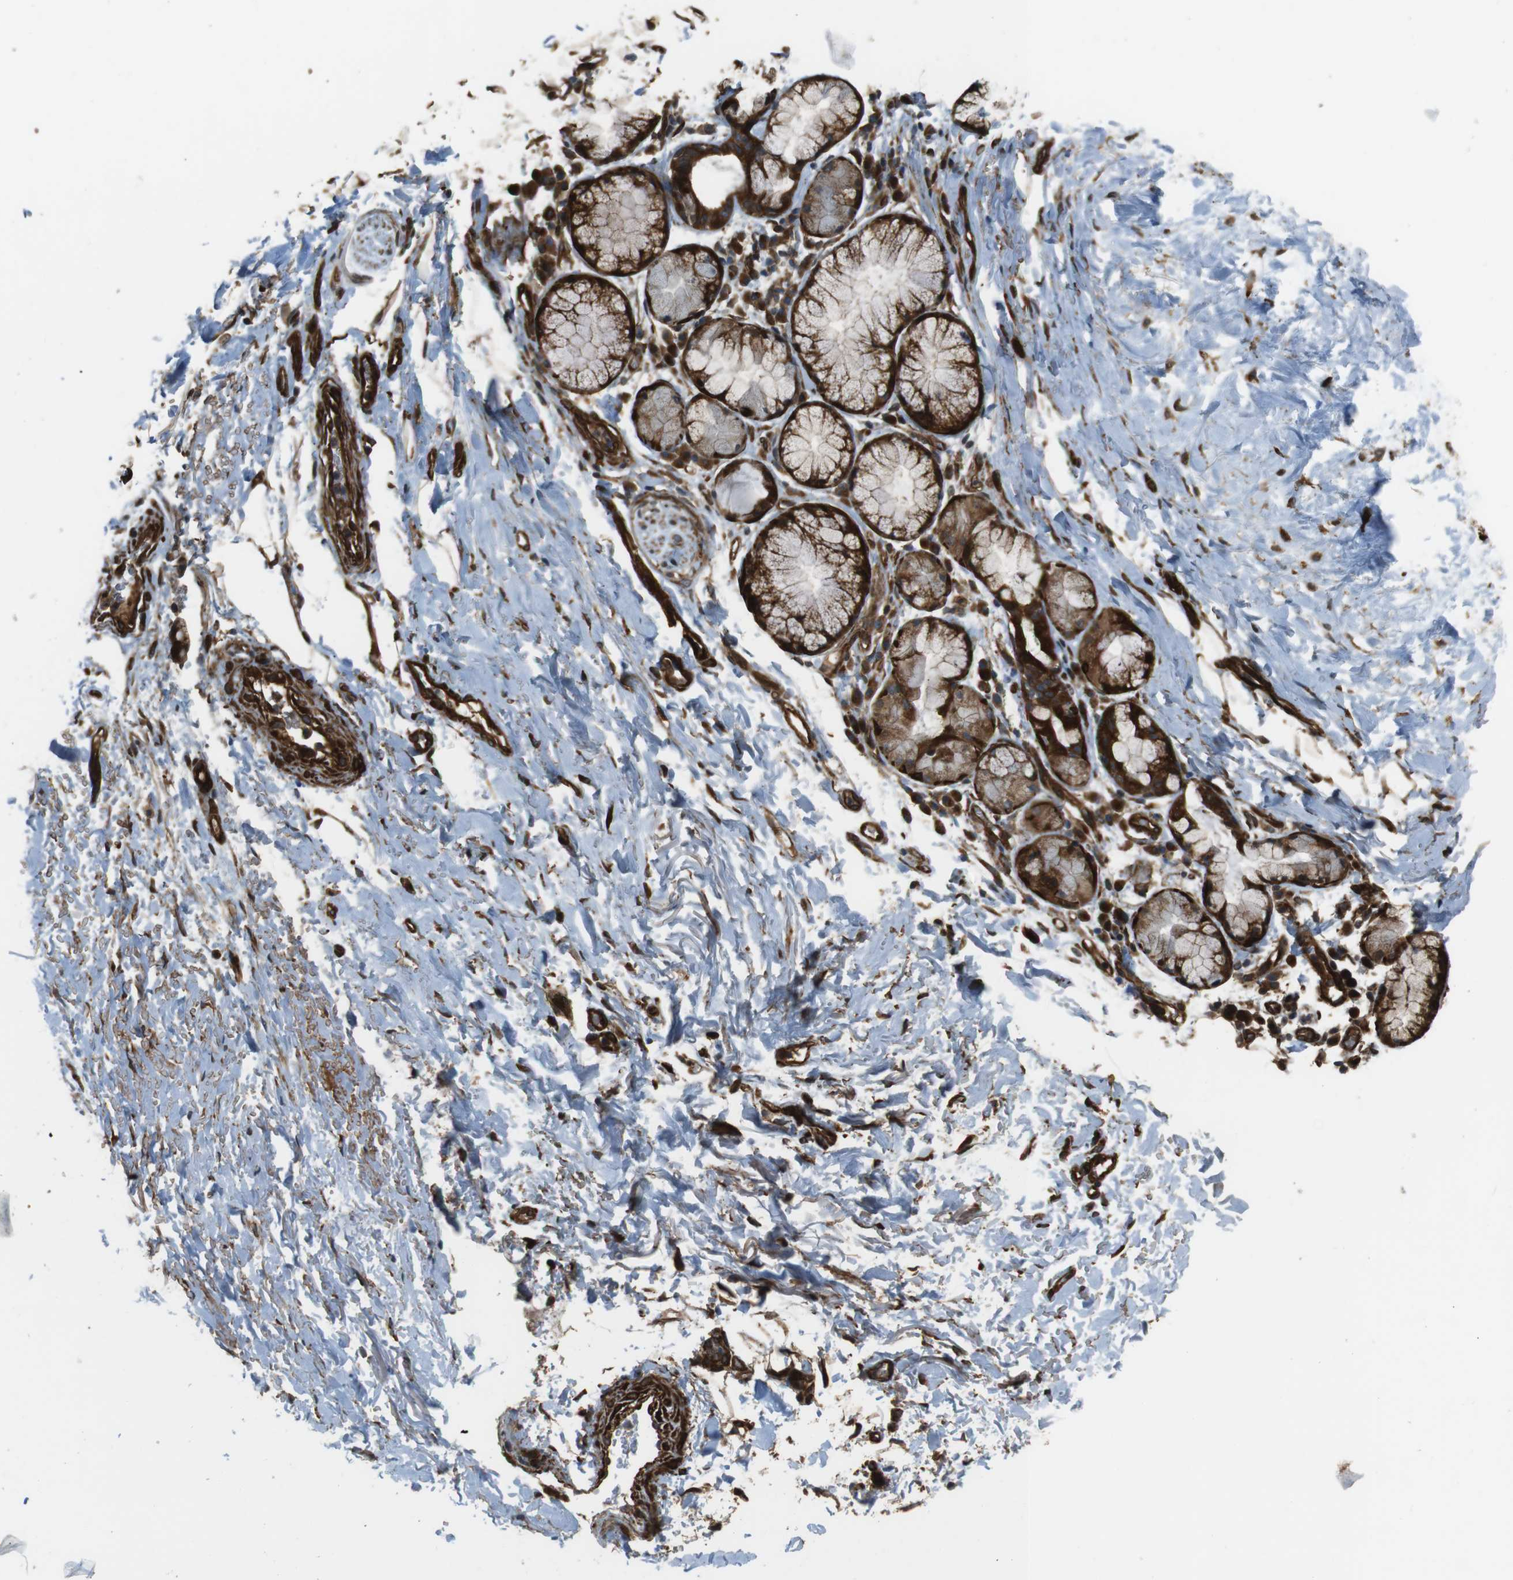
{"staining": {"intensity": "moderate", "quantity": ">75%", "location": "cytoplasmic/membranous"}, "tissue": "adipose tissue", "cell_type": "Adipocytes", "image_type": "normal", "snomed": [{"axis": "morphology", "description": "Normal tissue, NOS"}, {"axis": "topography", "description": "Cartilage tissue"}, {"axis": "topography", "description": "Bronchus"}], "caption": "High-magnification brightfield microscopy of normal adipose tissue stained with DAB (brown) and counterstained with hematoxylin (blue). adipocytes exhibit moderate cytoplasmic/membranous expression is identified in approximately>75% of cells. (brown staining indicates protein expression, while blue staining denotes nuclei).", "gene": "MSRB3", "patient": {"sex": "female", "age": 73}}